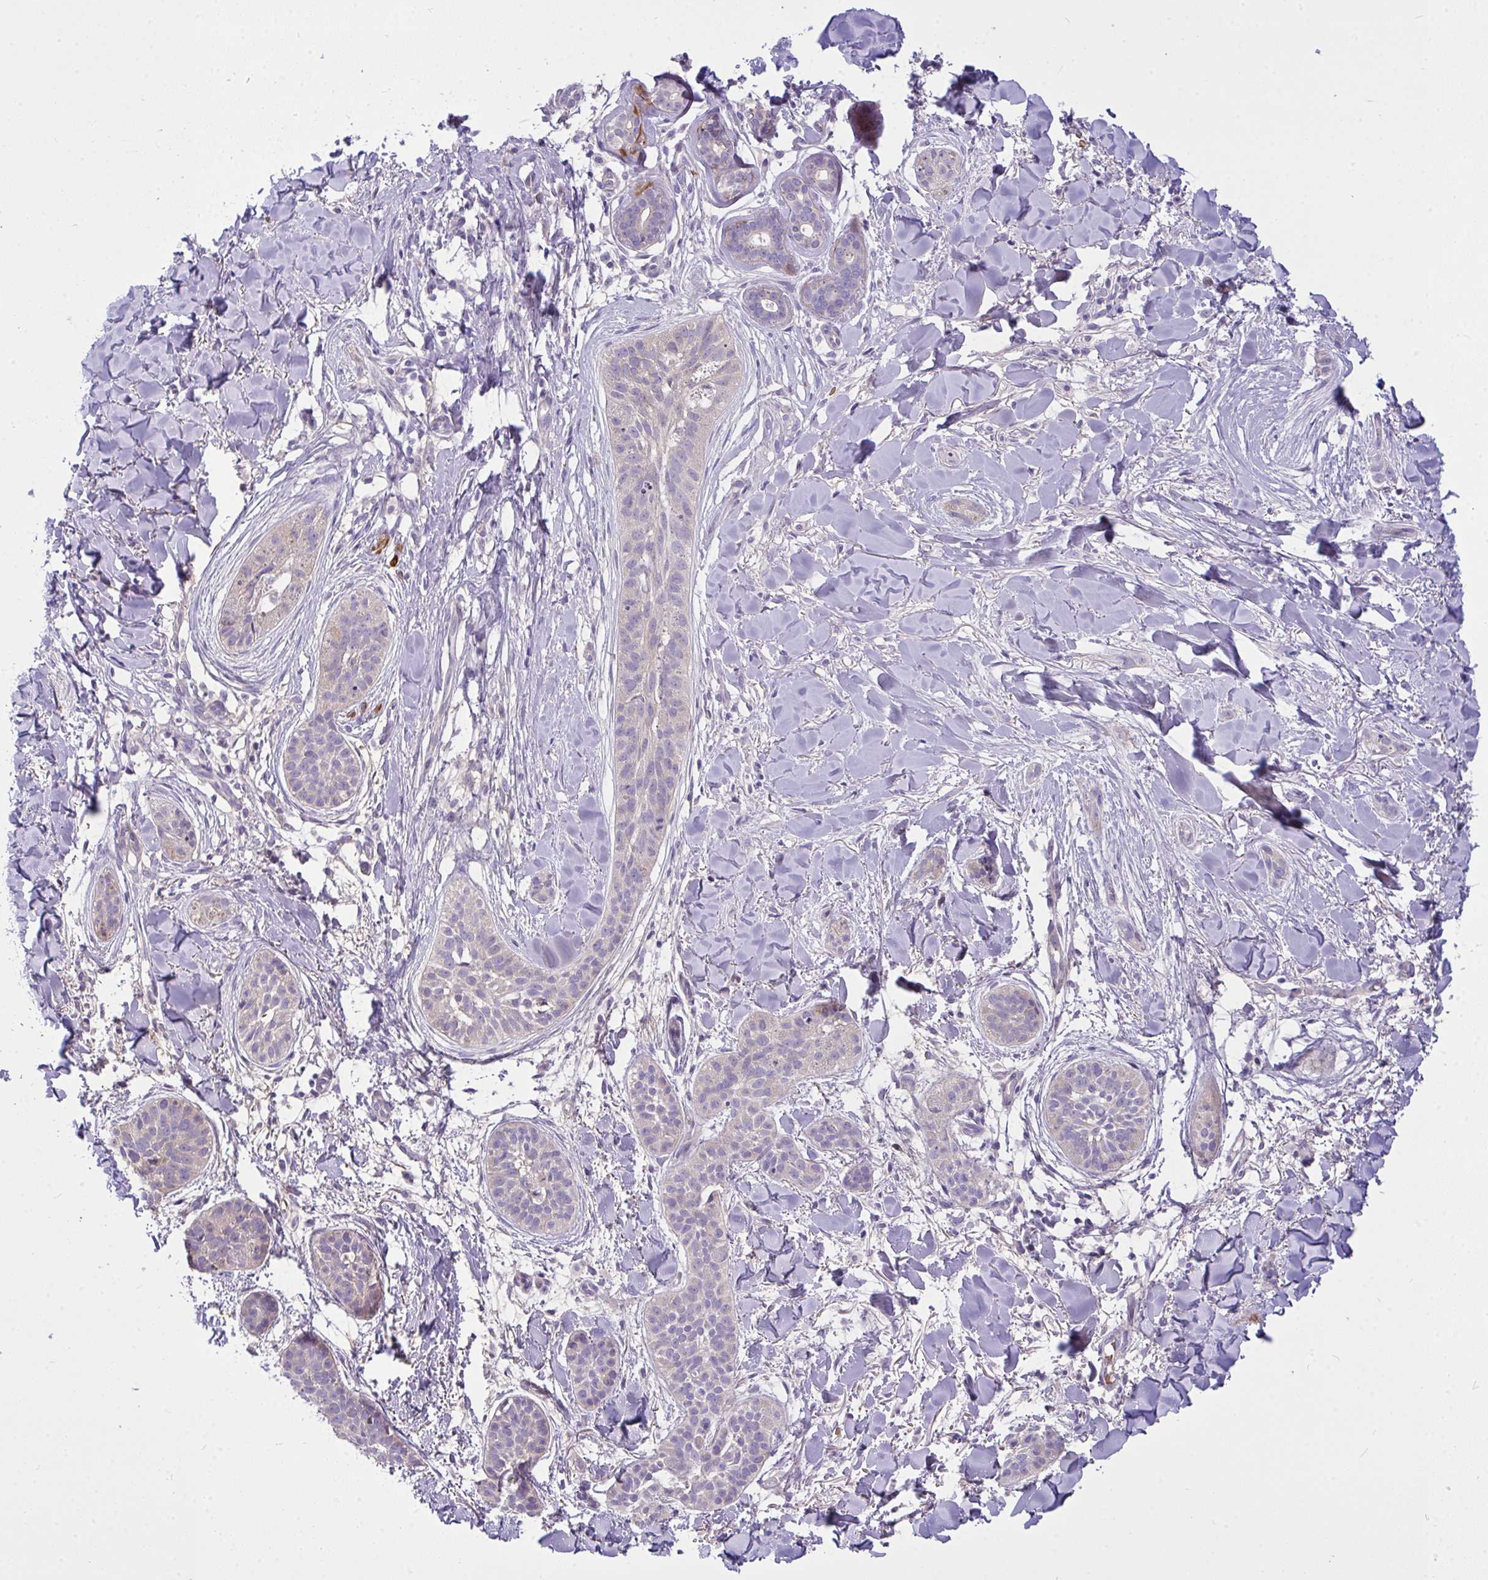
{"staining": {"intensity": "negative", "quantity": "none", "location": "none"}, "tissue": "skin cancer", "cell_type": "Tumor cells", "image_type": "cancer", "snomed": [{"axis": "morphology", "description": "Basal cell carcinoma"}, {"axis": "topography", "description": "Skin"}], "caption": "The immunohistochemistry (IHC) micrograph has no significant positivity in tumor cells of skin cancer tissue.", "gene": "MOCS1", "patient": {"sex": "male", "age": 52}}